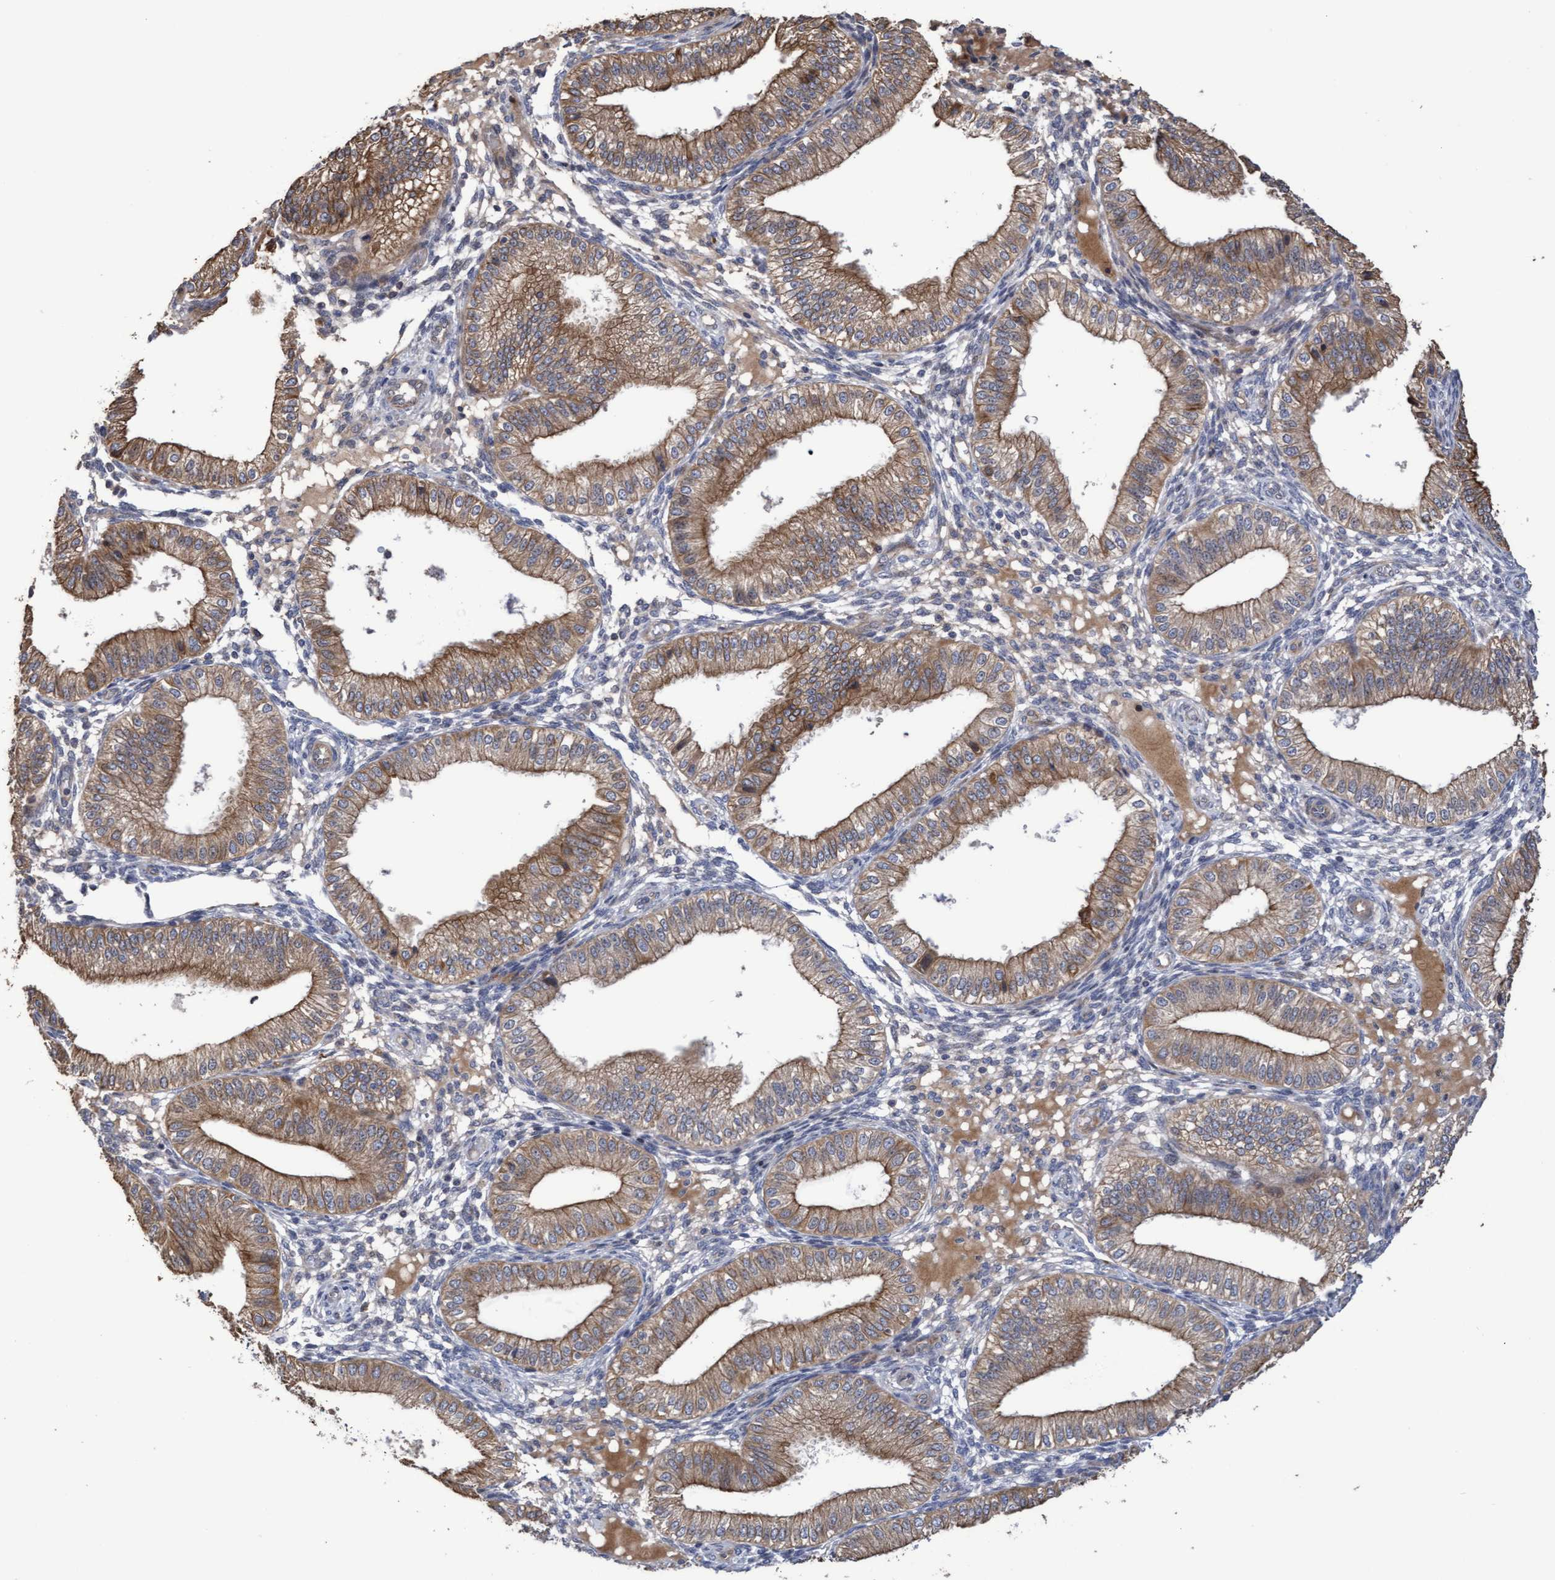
{"staining": {"intensity": "weak", "quantity": "<25%", "location": "cytoplasmic/membranous"}, "tissue": "endometrium", "cell_type": "Cells in endometrial stroma", "image_type": "normal", "snomed": [{"axis": "morphology", "description": "Normal tissue, NOS"}, {"axis": "topography", "description": "Endometrium"}], "caption": "There is no significant expression in cells in endometrial stroma of endometrium. (DAB immunohistochemistry visualized using brightfield microscopy, high magnification).", "gene": "KRT24", "patient": {"sex": "female", "age": 39}}